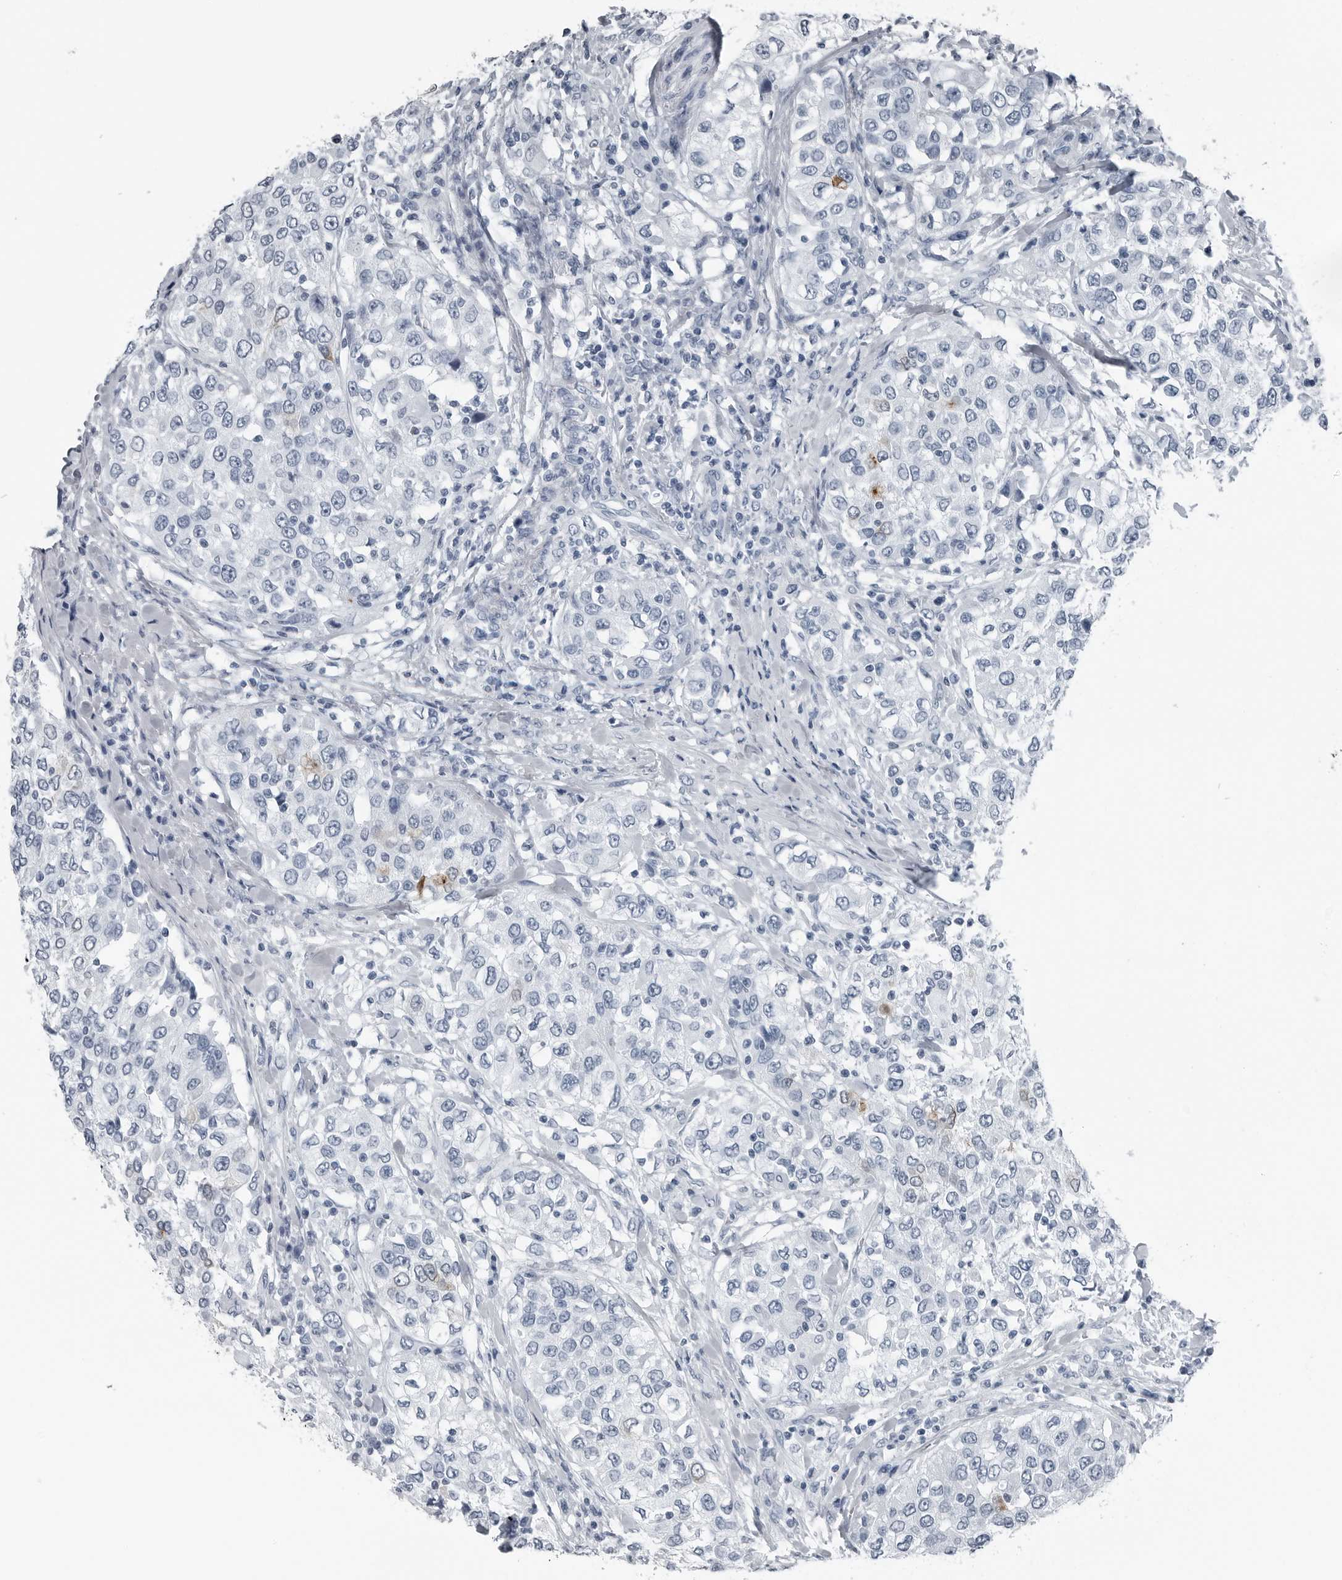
{"staining": {"intensity": "negative", "quantity": "none", "location": "none"}, "tissue": "urothelial cancer", "cell_type": "Tumor cells", "image_type": "cancer", "snomed": [{"axis": "morphology", "description": "Urothelial carcinoma, High grade"}, {"axis": "topography", "description": "Urinary bladder"}], "caption": "This is an immunohistochemistry photomicrograph of urothelial cancer. There is no positivity in tumor cells.", "gene": "SPINK1", "patient": {"sex": "female", "age": 80}}